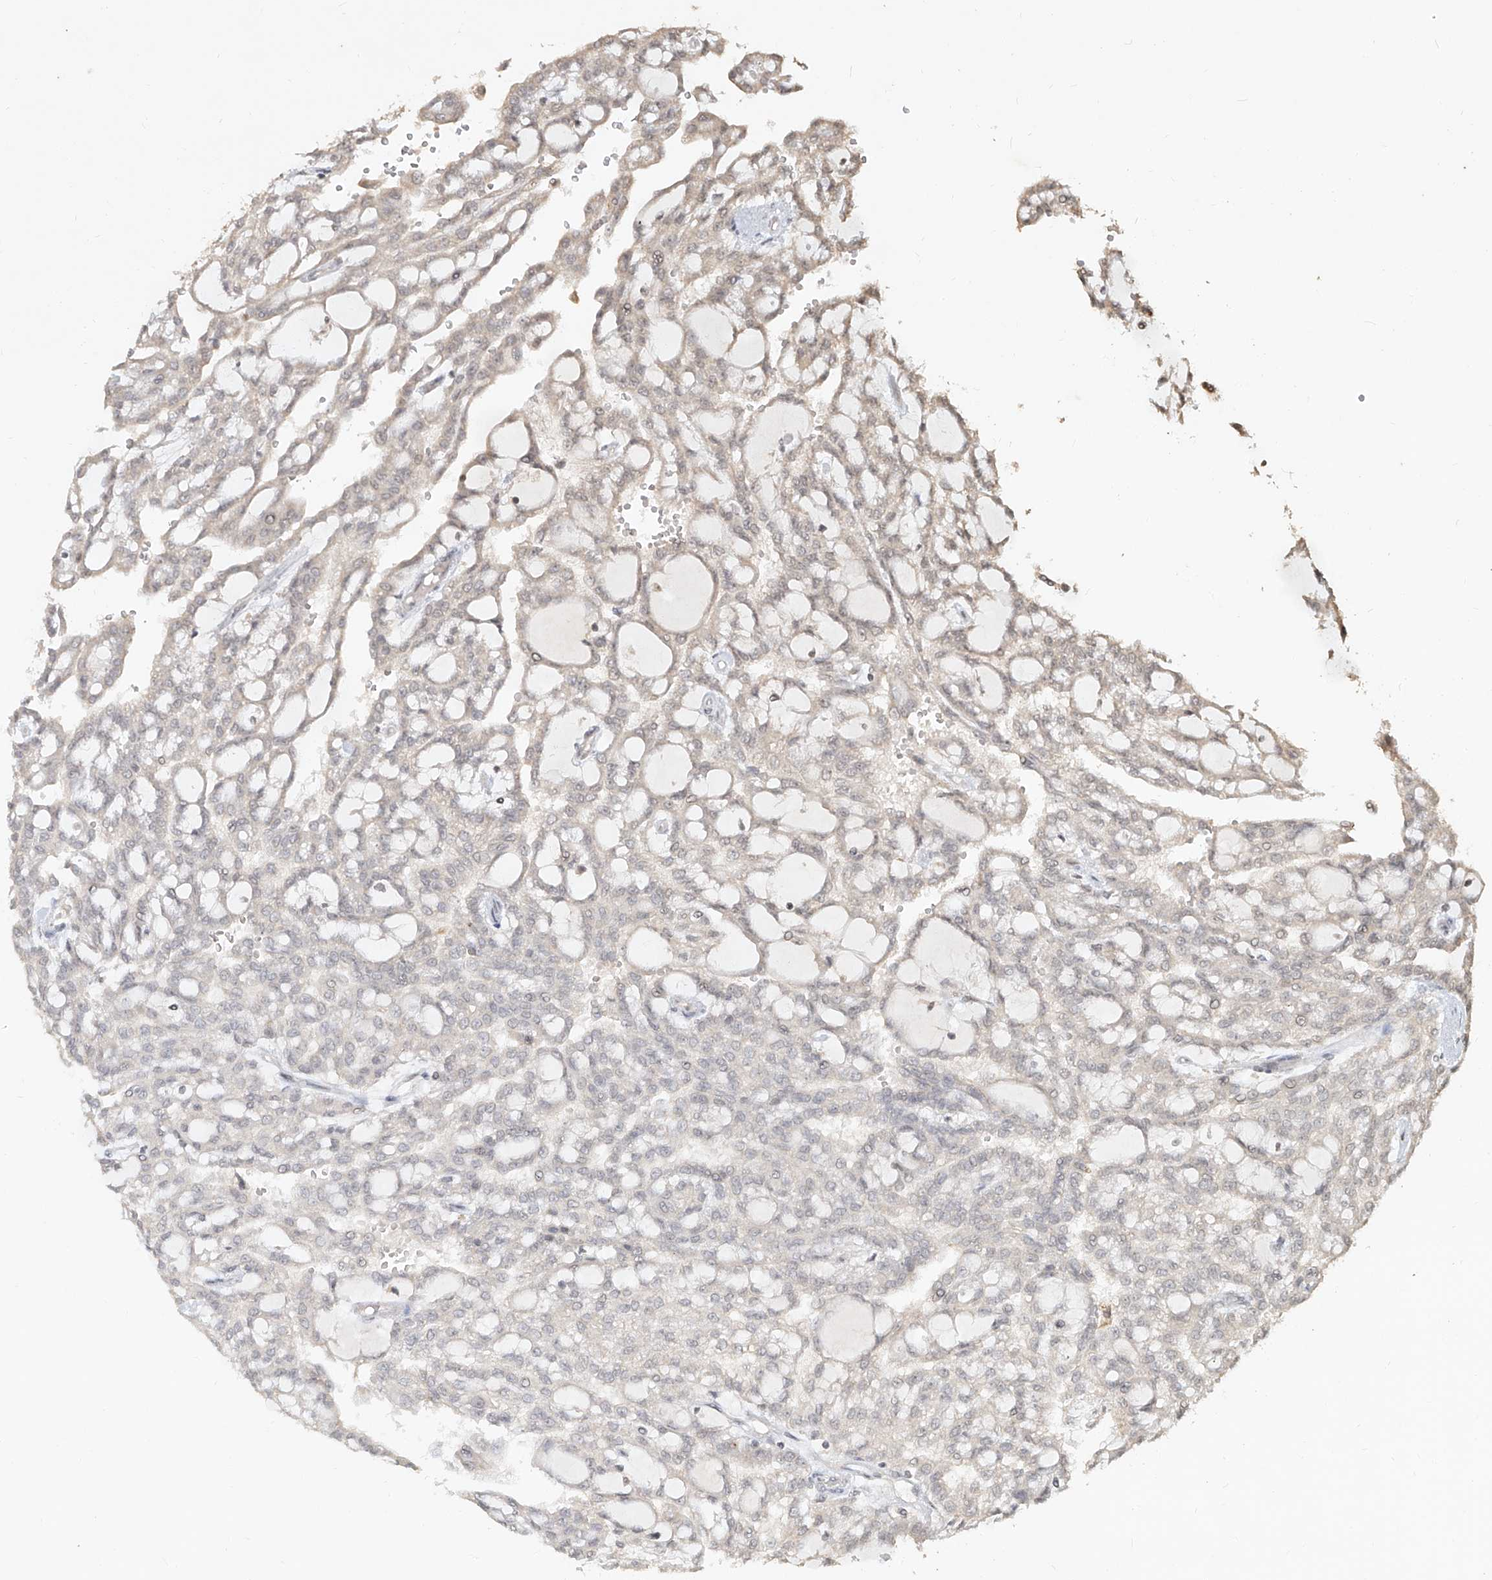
{"staining": {"intensity": "weak", "quantity": "<25%", "location": "cytoplasmic/membranous,nuclear"}, "tissue": "renal cancer", "cell_type": "Tumor cells", "image_type": "cancer", "snomed": [{"axis": "morphology", "description": "Adenocarcinoma, NOS"}, {"axis": "topography", "description": "Kidney"}], "caption": "A photomicrograph of adenocarcinoma (renal) stained for a protein displays no brown staining in tumor cells.", "gene": "UBE2K", "patient": {"sex": "male", "age": 63}}